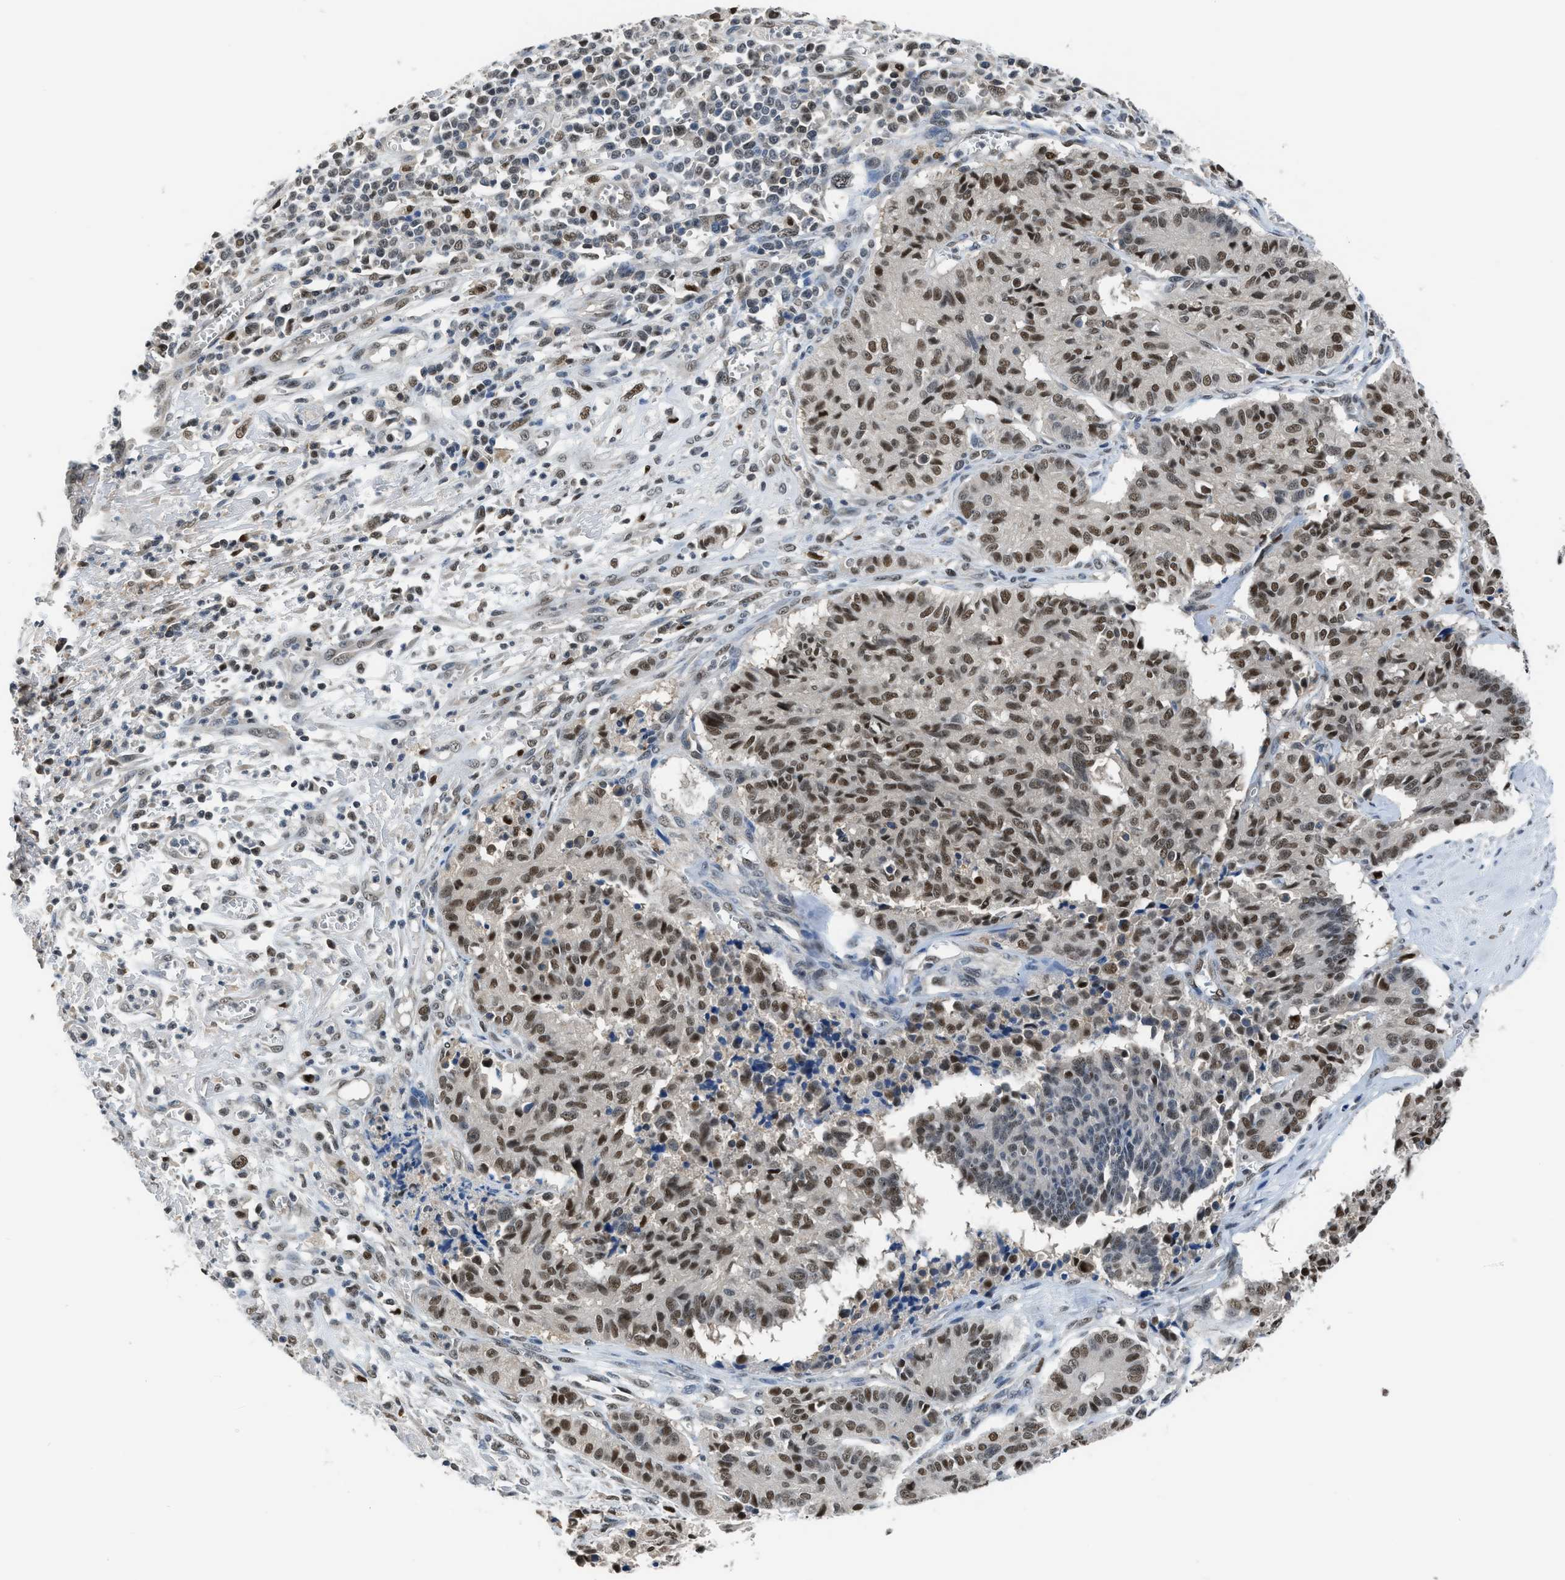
{"staining": {"intensity": "moderate", "quantity": ">75%", "location": "nuclear"}, "tissue": "cervical cancer", "cell_type": "Tumor cells", "image_type": "cancer", "snomed": [{"axis": "morphology", "description": "Squamous cell carcinoma, NOS"}, {"axis": "topography", "description": "Cervix"}], "caption": "Moderate nuclear expression for a protein is identified in about >75% of tumor cells of cervical squamous cell carcinoma using IHC.", "gene": "ALX1", "patient": {"sex": "female", "age": 35}}